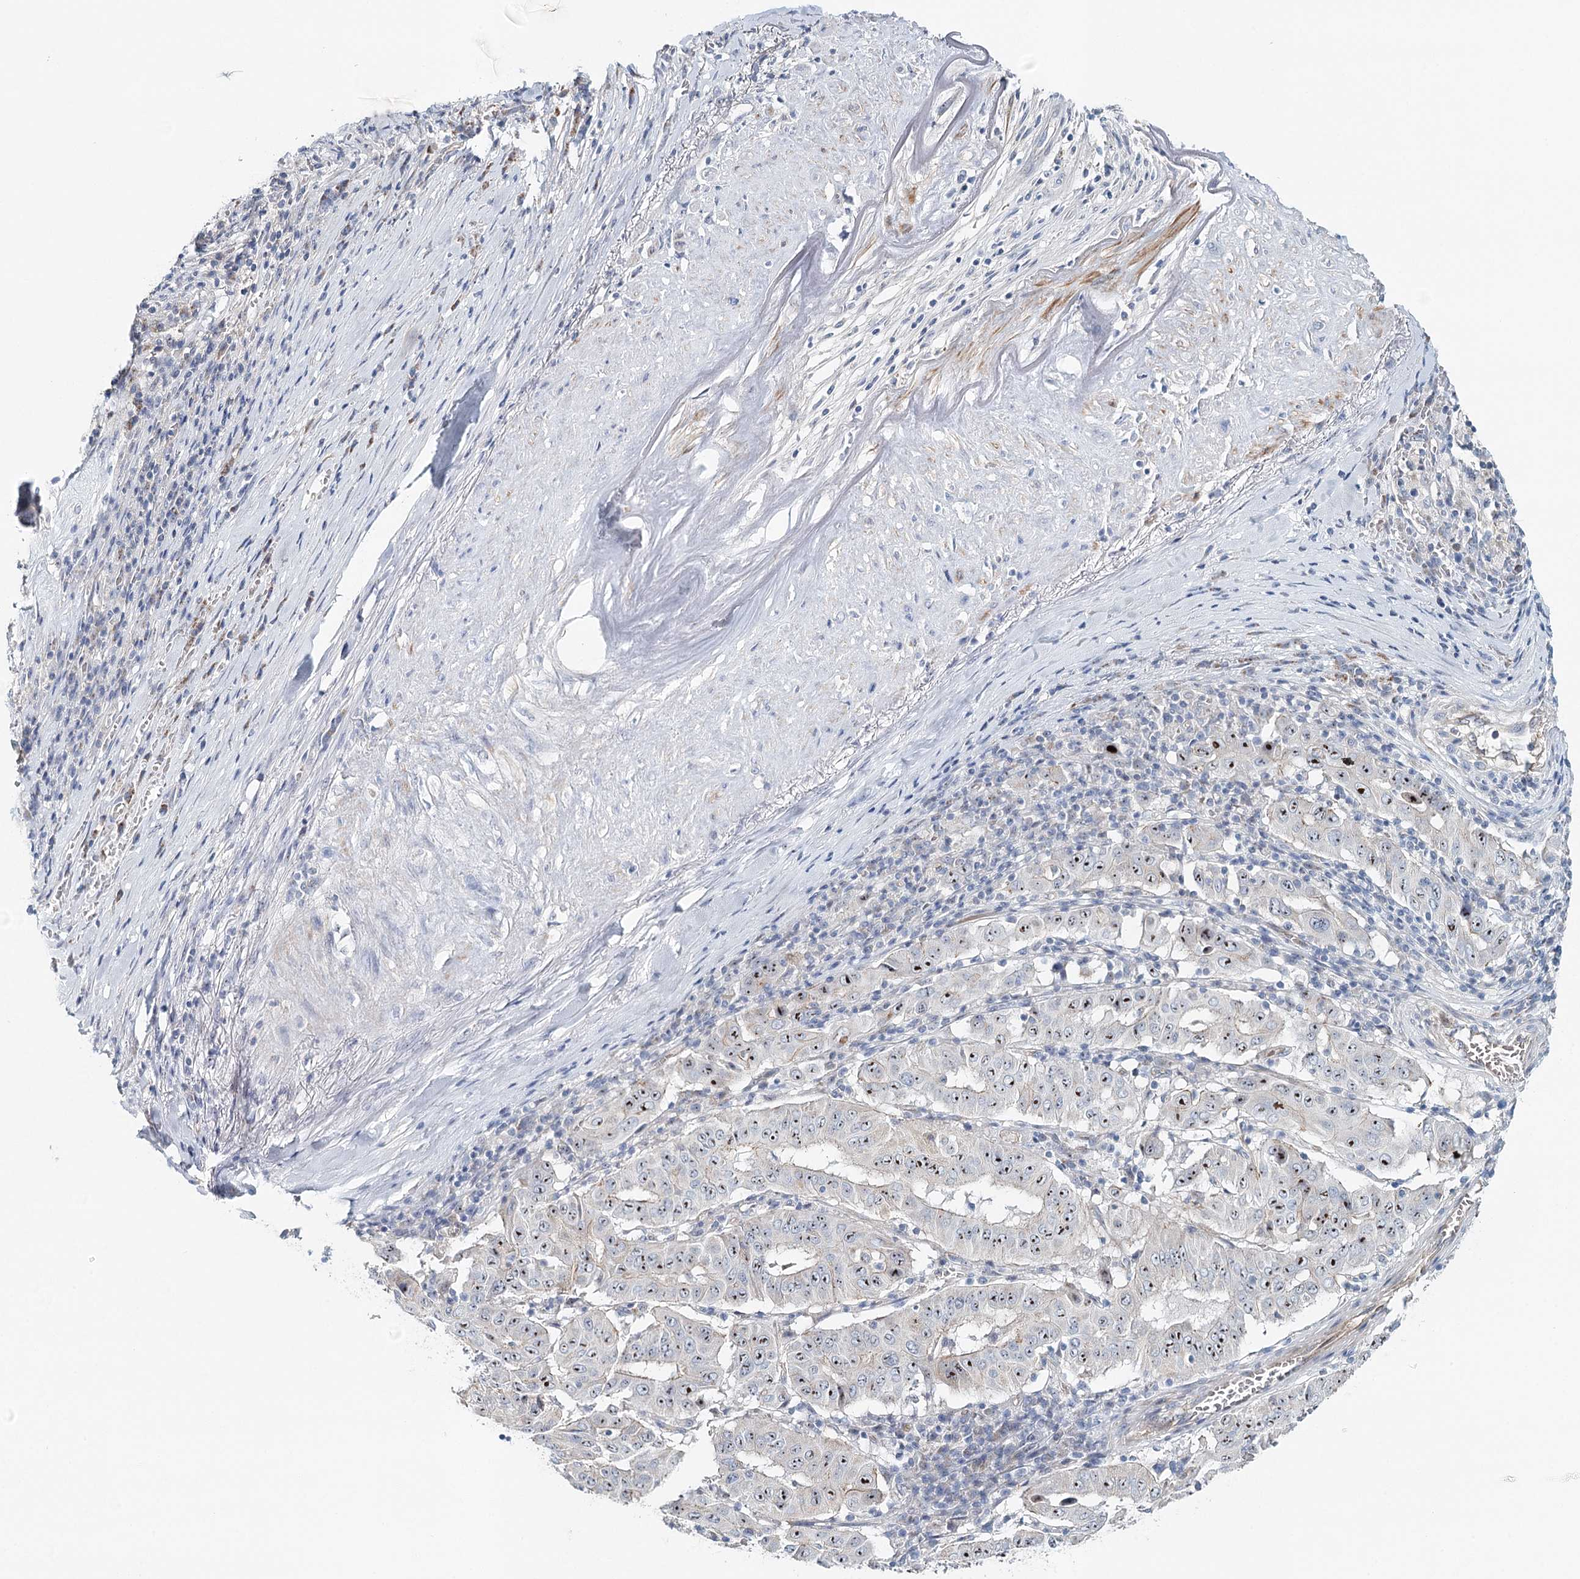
{"staining": {"intensity": "moderate", "quantity": "25%-75%", "location": "nuclear"}, "tissue": "pancreatic cancer", "cell_type": "Tumor cells", "image_type": "cancer", "snomed": [{"axis": "morphology", "description": "Adenocarcinoma, NOS"}, {"axis": "topography", "description": "Pancreas"}], "caption": "Protein expression analysis of adenocarcinoma (pancreatic) shows moderate nuclear expression in approximately 25%-75% of tumor cells.", "gene": "RBM43", "patient": {"sex": "male", "age": 63}}